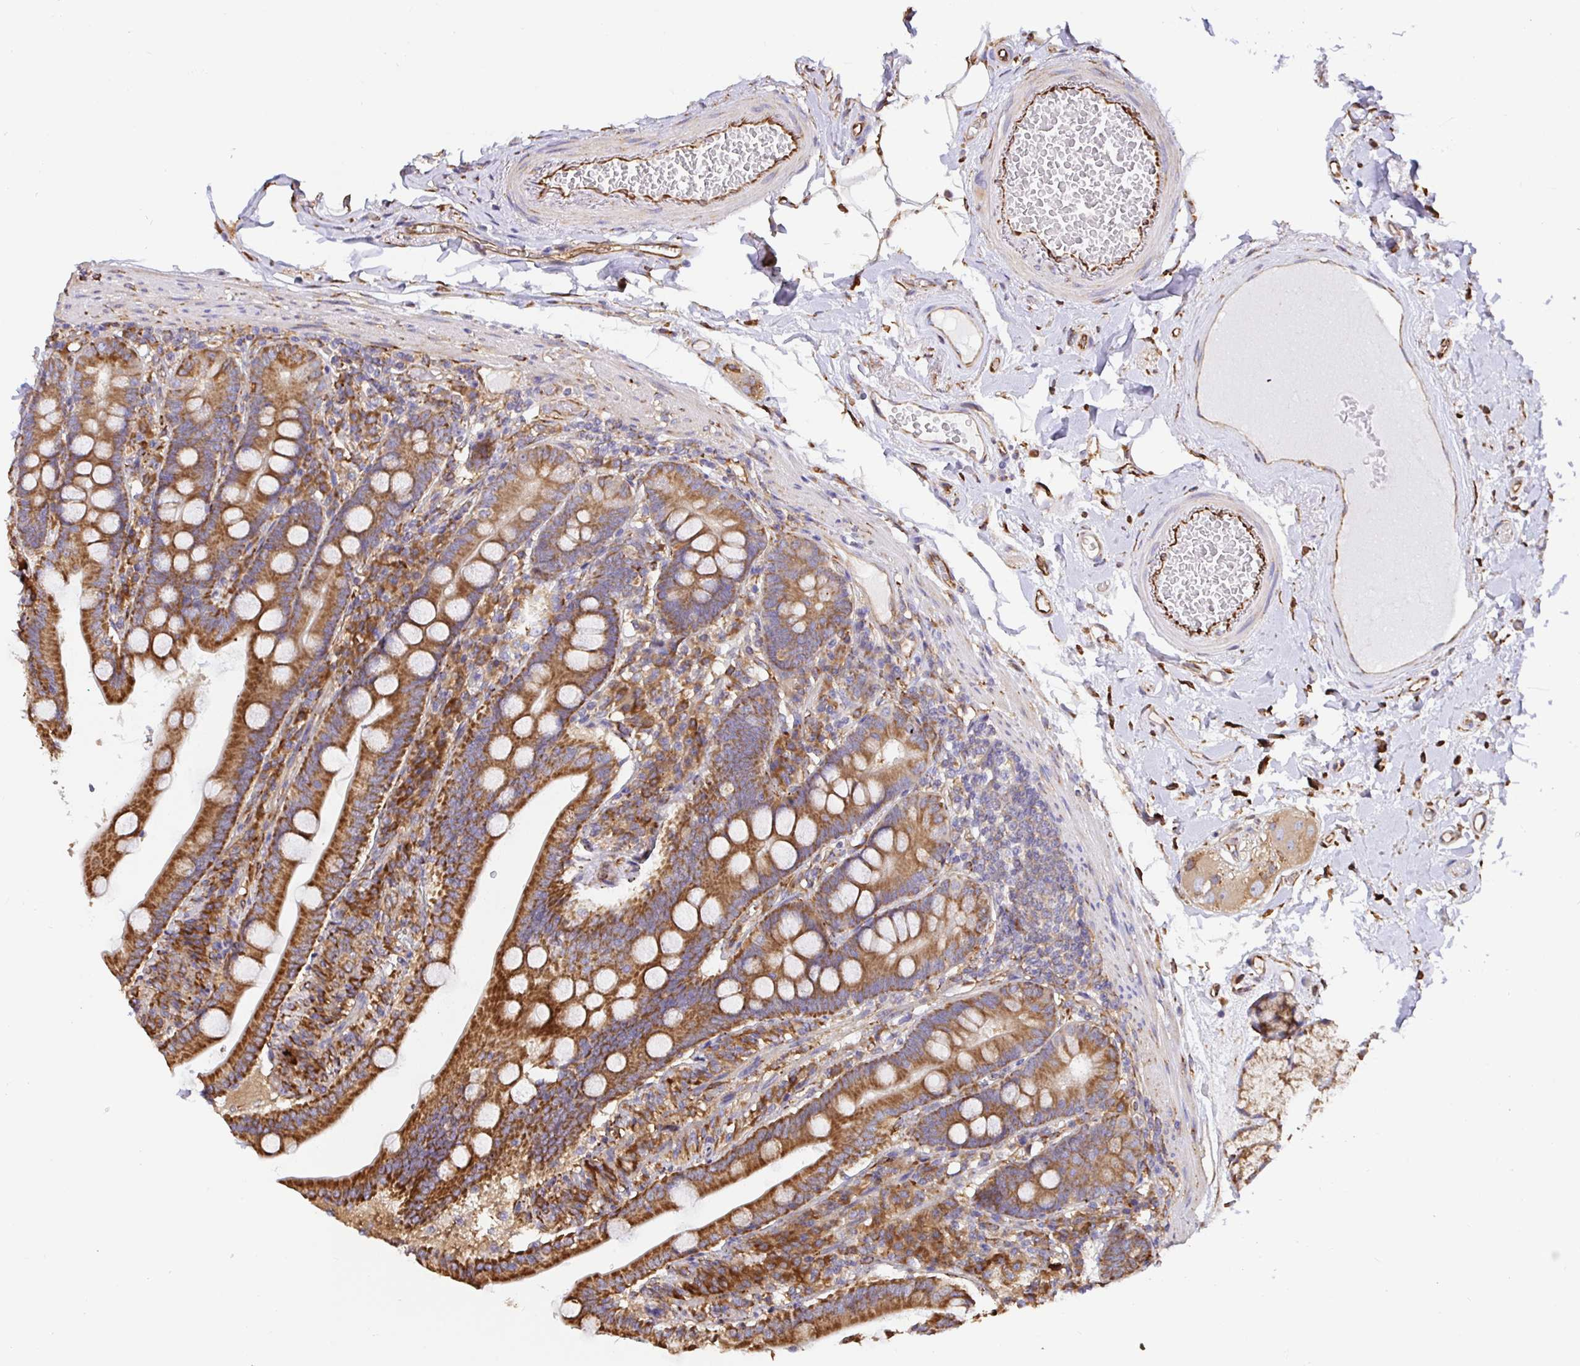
{"staining": {"intensity": "strong", "quantity": ">75%", "location": "cytoplasmic/membranous"}, "tissue": "duodenum", "cell_type": "Glandular cells", "image_type": "normal", "snomed": [{"axis": "morphology", "description": "Normal tissue, NOS"}, {"axis": "topography", "description": "Duodenum"}], "caption": "This micrograph shows immunohistochemistry (IHC) staining of unremarkable duodenum, with high strong cytoplasmic/membranous staining in about >75% of glandular cells.", "gene": "MAOA", "patient": {"sex": "female", "age": 67}}